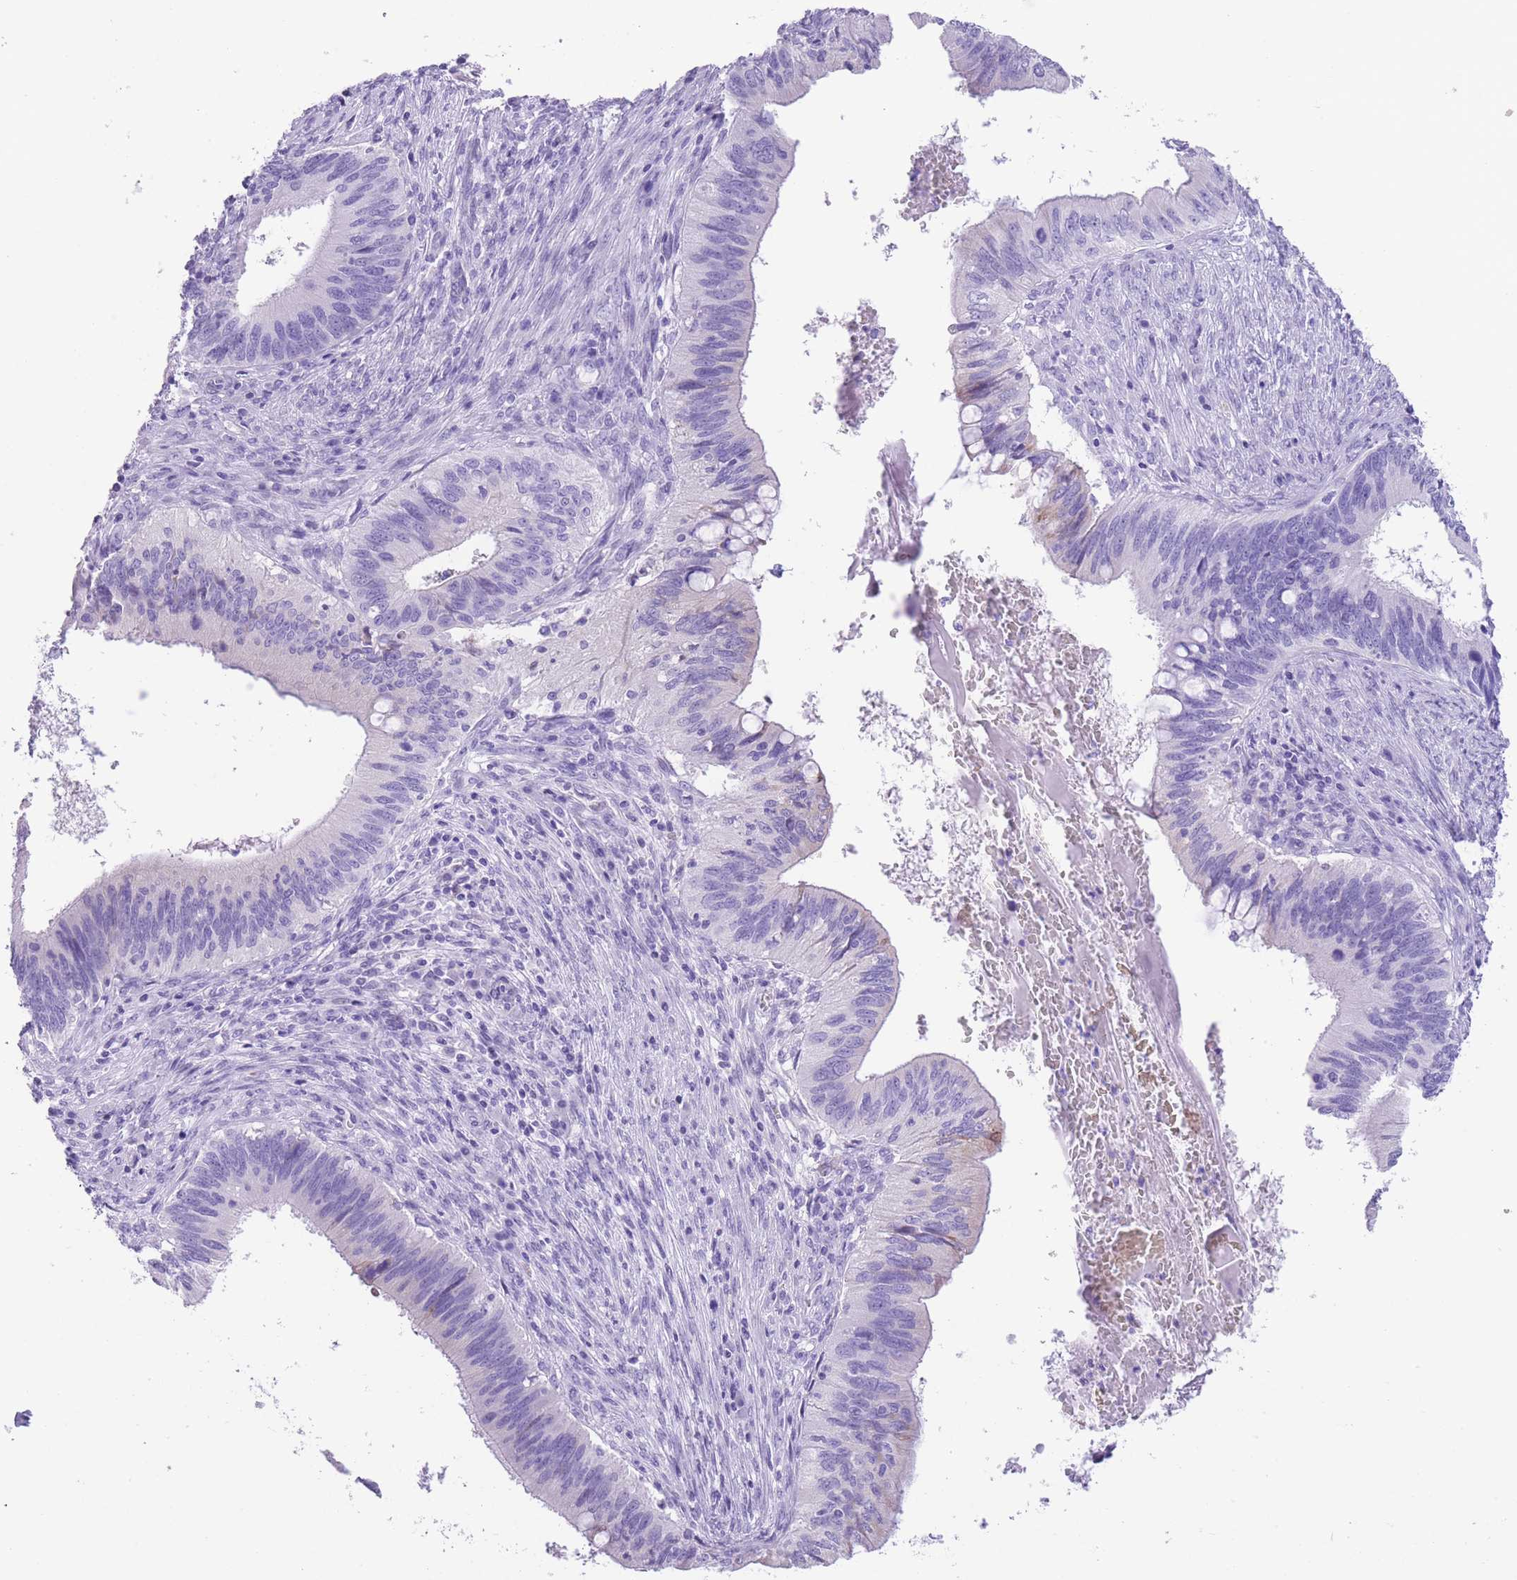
{"staining": {"intensity": "negative", "quantity": "none", "location": "none"}, "tissue": "cervical cancer", "cell_type": "Tumor cells", "image_type": "cancer", "snomed": [{"axis": "morphology", "description": "Adenocarcinoma, NOS"}, {"axis": "topography", "description": "Cervix"}], "caption": "DAB (3,3'-diaminobenzidine) immunohistochemical staining of cervical cancer exhibits no significant positivity in tumor cells.", "gene": "RAI2", "patient": {"sex": "female", "age": 42}}